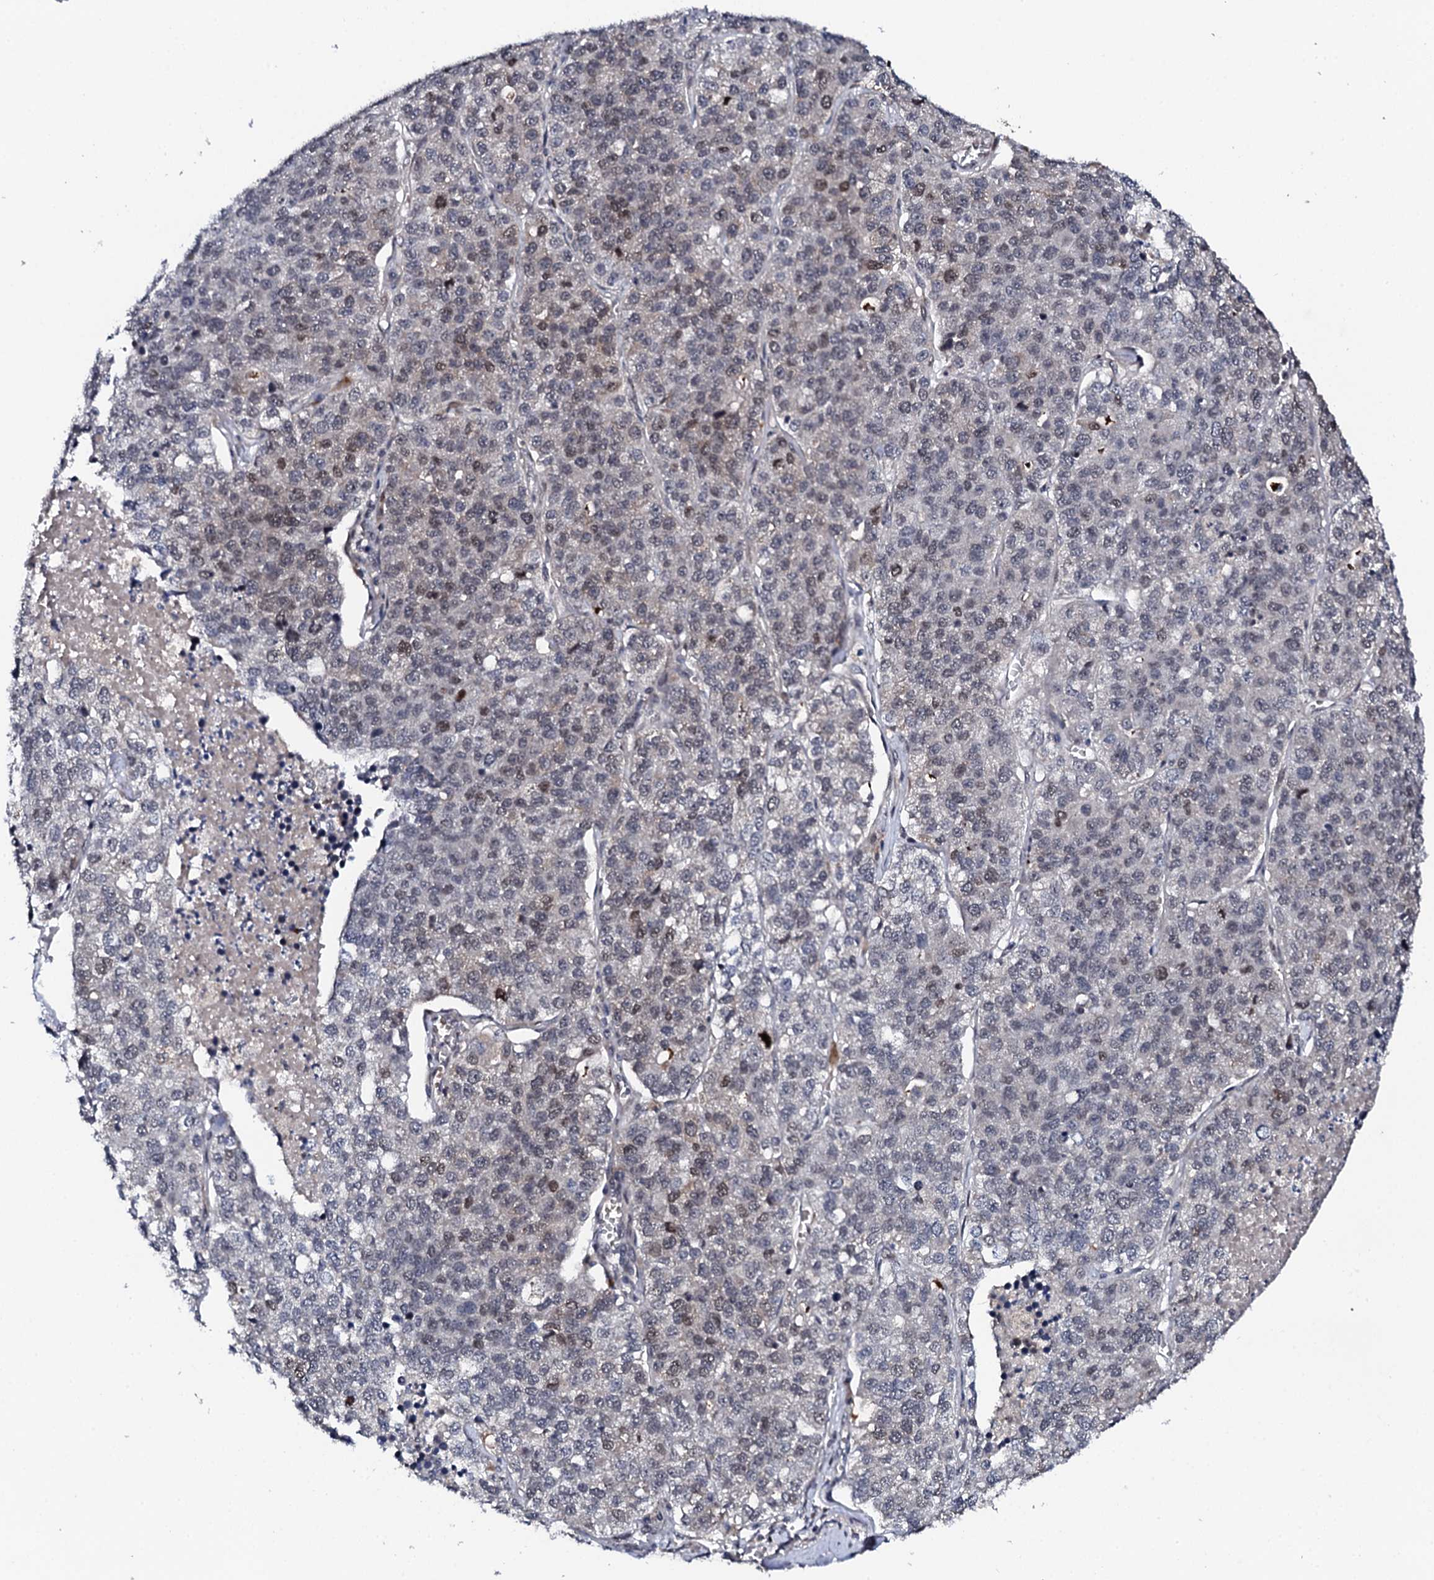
{"staining": {"intensity": "weak", "quantity": "25%-75%", "location": "nuclear"}, "tissue": "lung cancer", "cell_type": "Tumor cells", "image_type": "cancer", "snomed": [{"axis": "morphology", "description": "Adenocarcinoma, NOS"}, {"axis": "topography", "description": "Lung"}], "caption": "Lung cancer (adenocarcinoma) stained for a protein displays weak nuclear positivity in tumor cells. (Stains: DAB in brown, nuclei in blue, Microscopy: brightfield microscopy at high magnification).", "gene": "FAM111A", "patient": {"sex": "male", "age": 49}}